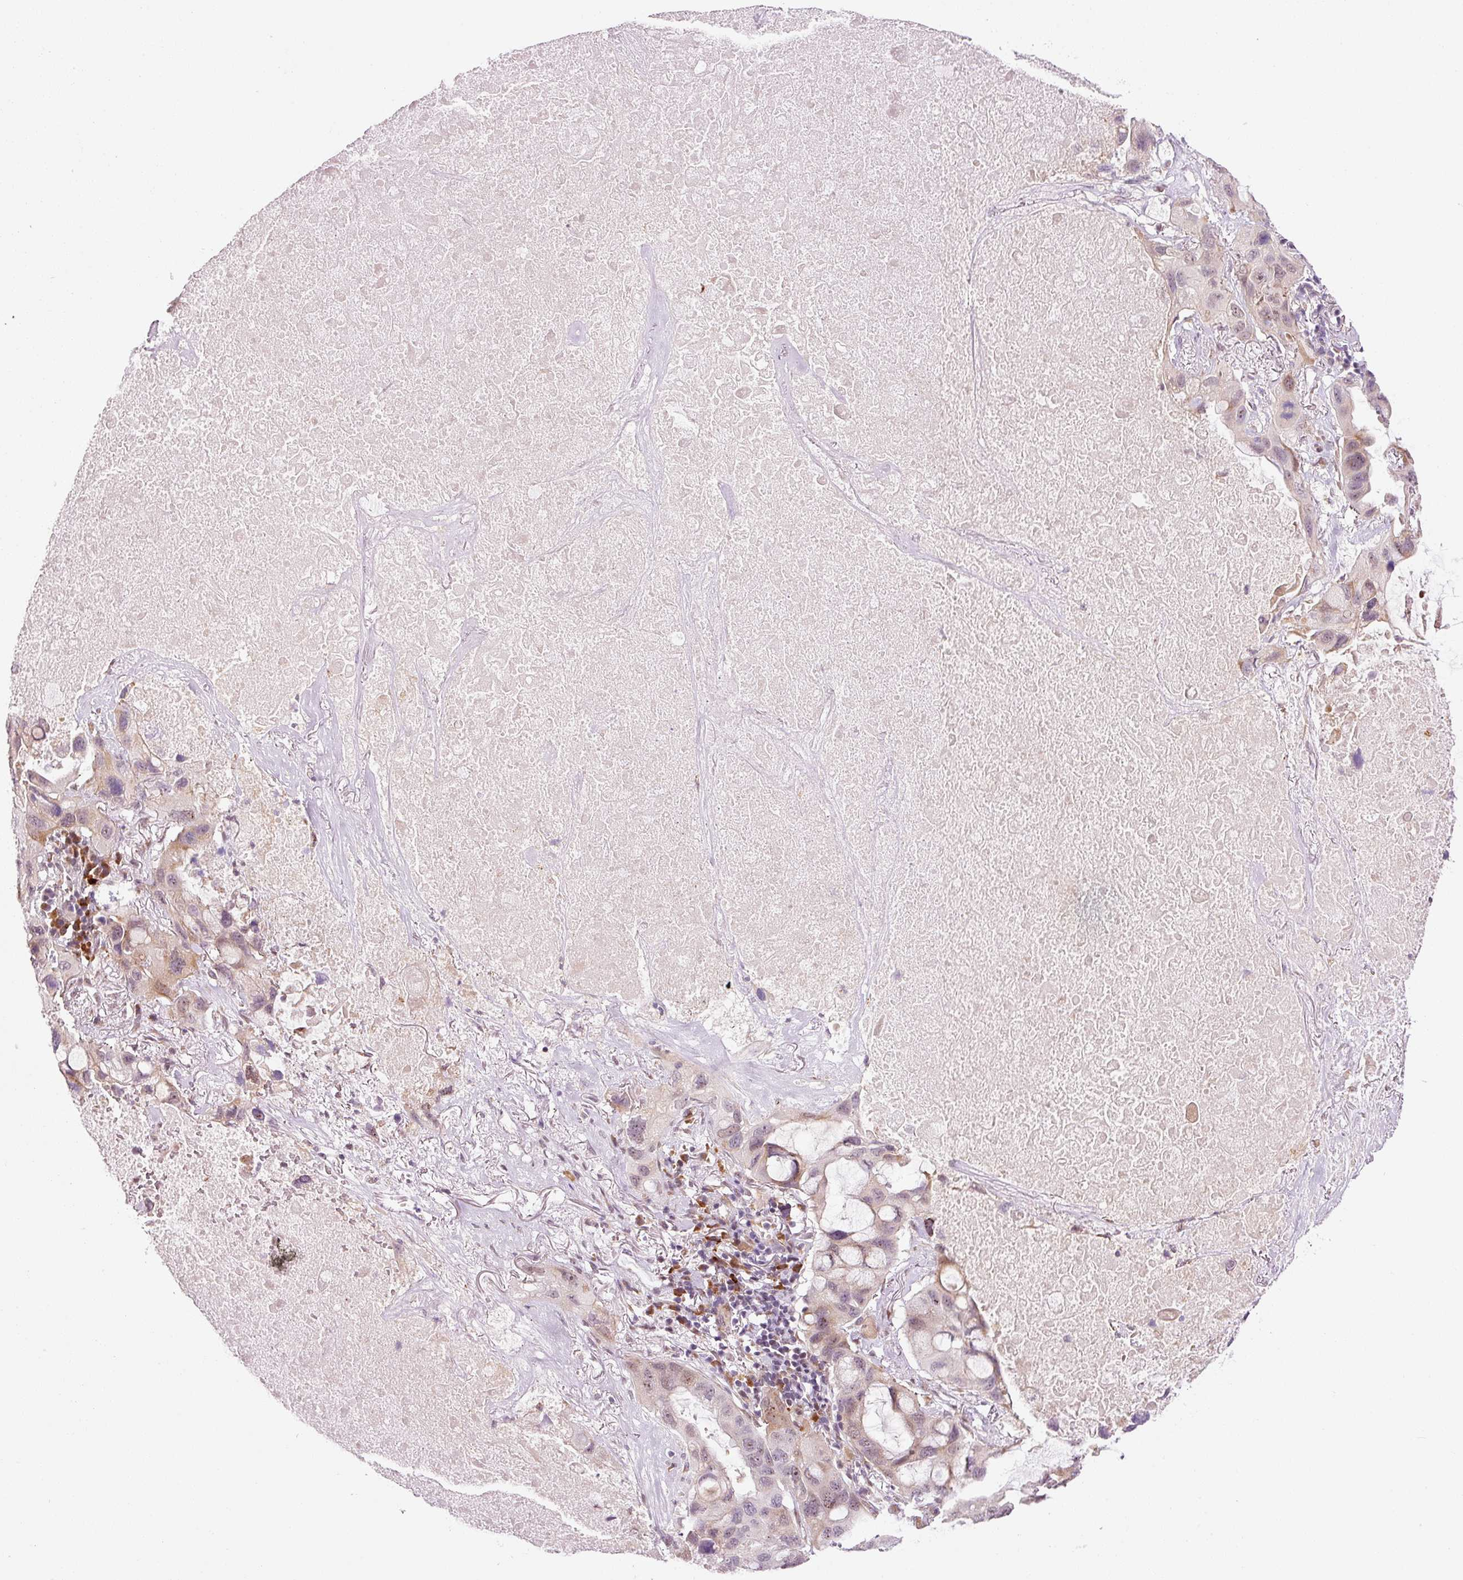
{"staining": {"intensity": "moderate", "quantity": "<25%", "location": "cytoplasmic/membranous,nuclear"}, "tissue": "lung cancer", "cell_type": "Tumor cells", "image_type": "cancer", "snomed": [{"axis": "morphology", "description": "Squamous cell carcinoma, NOS"}, {"axis": "topography", "description": "Lung"}], "caption": "IHC (DAB) staining of squamous cell carcinoma (lung) displays moderate cytoplasmic/membranous and nuclear protein staining in approximately <25% of tumor cells.", "gene": "ANKRD20A1", "patient": {"sex": "female", "age": 73}}